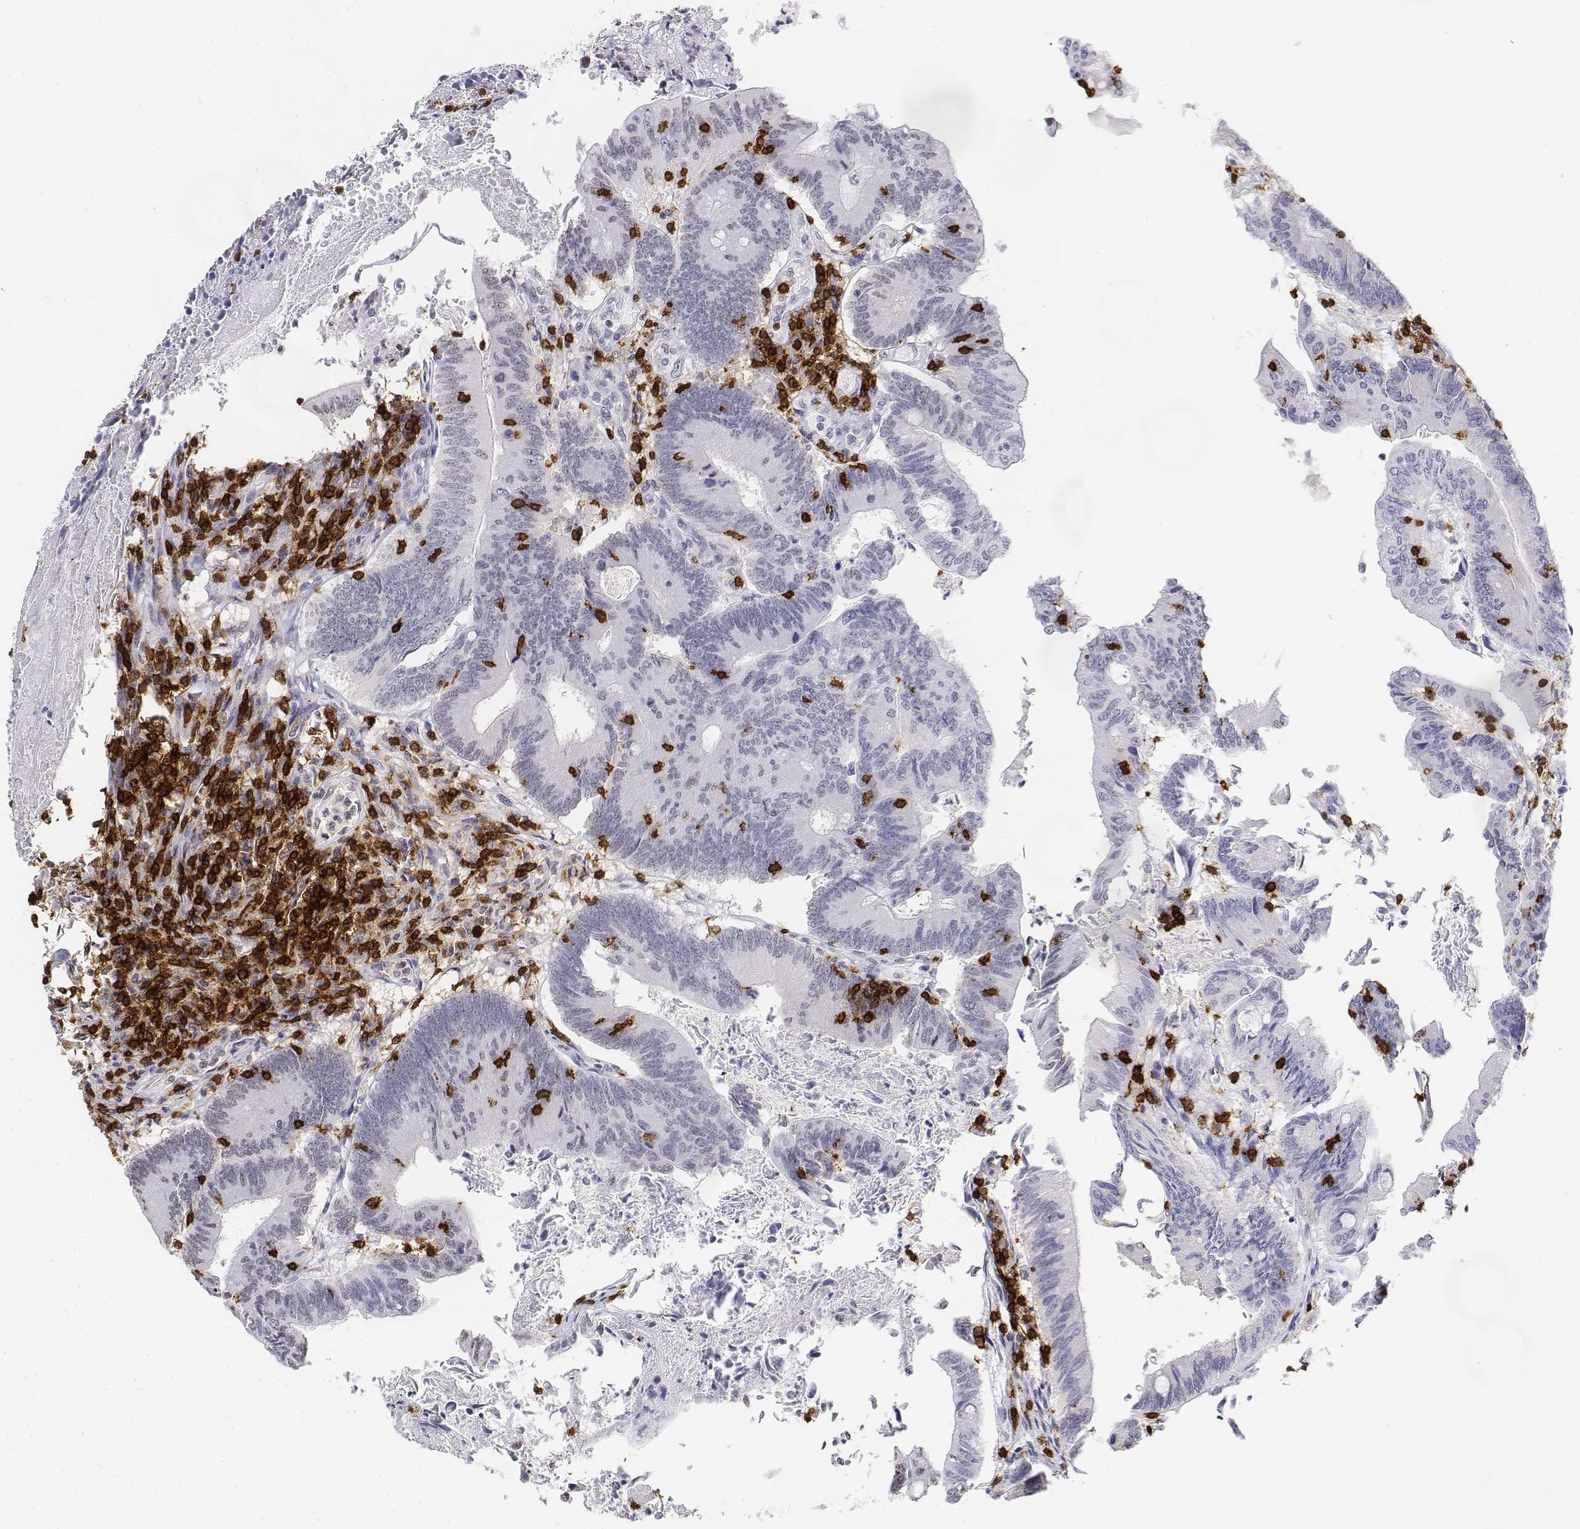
{"staining": {"intensity": "negative", "quantity": "none", "location": "none"}, "tissue": "colorectal cancer", "cell_type": "Tumor cells", "image_type": "cancer", "snomed": [{"axis": "morphology", "description": "Adenocarcinoma, NOS"}, {"axis": "topography", "description": "Colon"}], "caption": "IHC image of neoplastic tissue: human adenocarcinoma (colorectal) stained with DAB reveals no significant protein positivity in tumor cells.", "gene": "CD3E", "patient": {"sex": "female", "age": 70}}